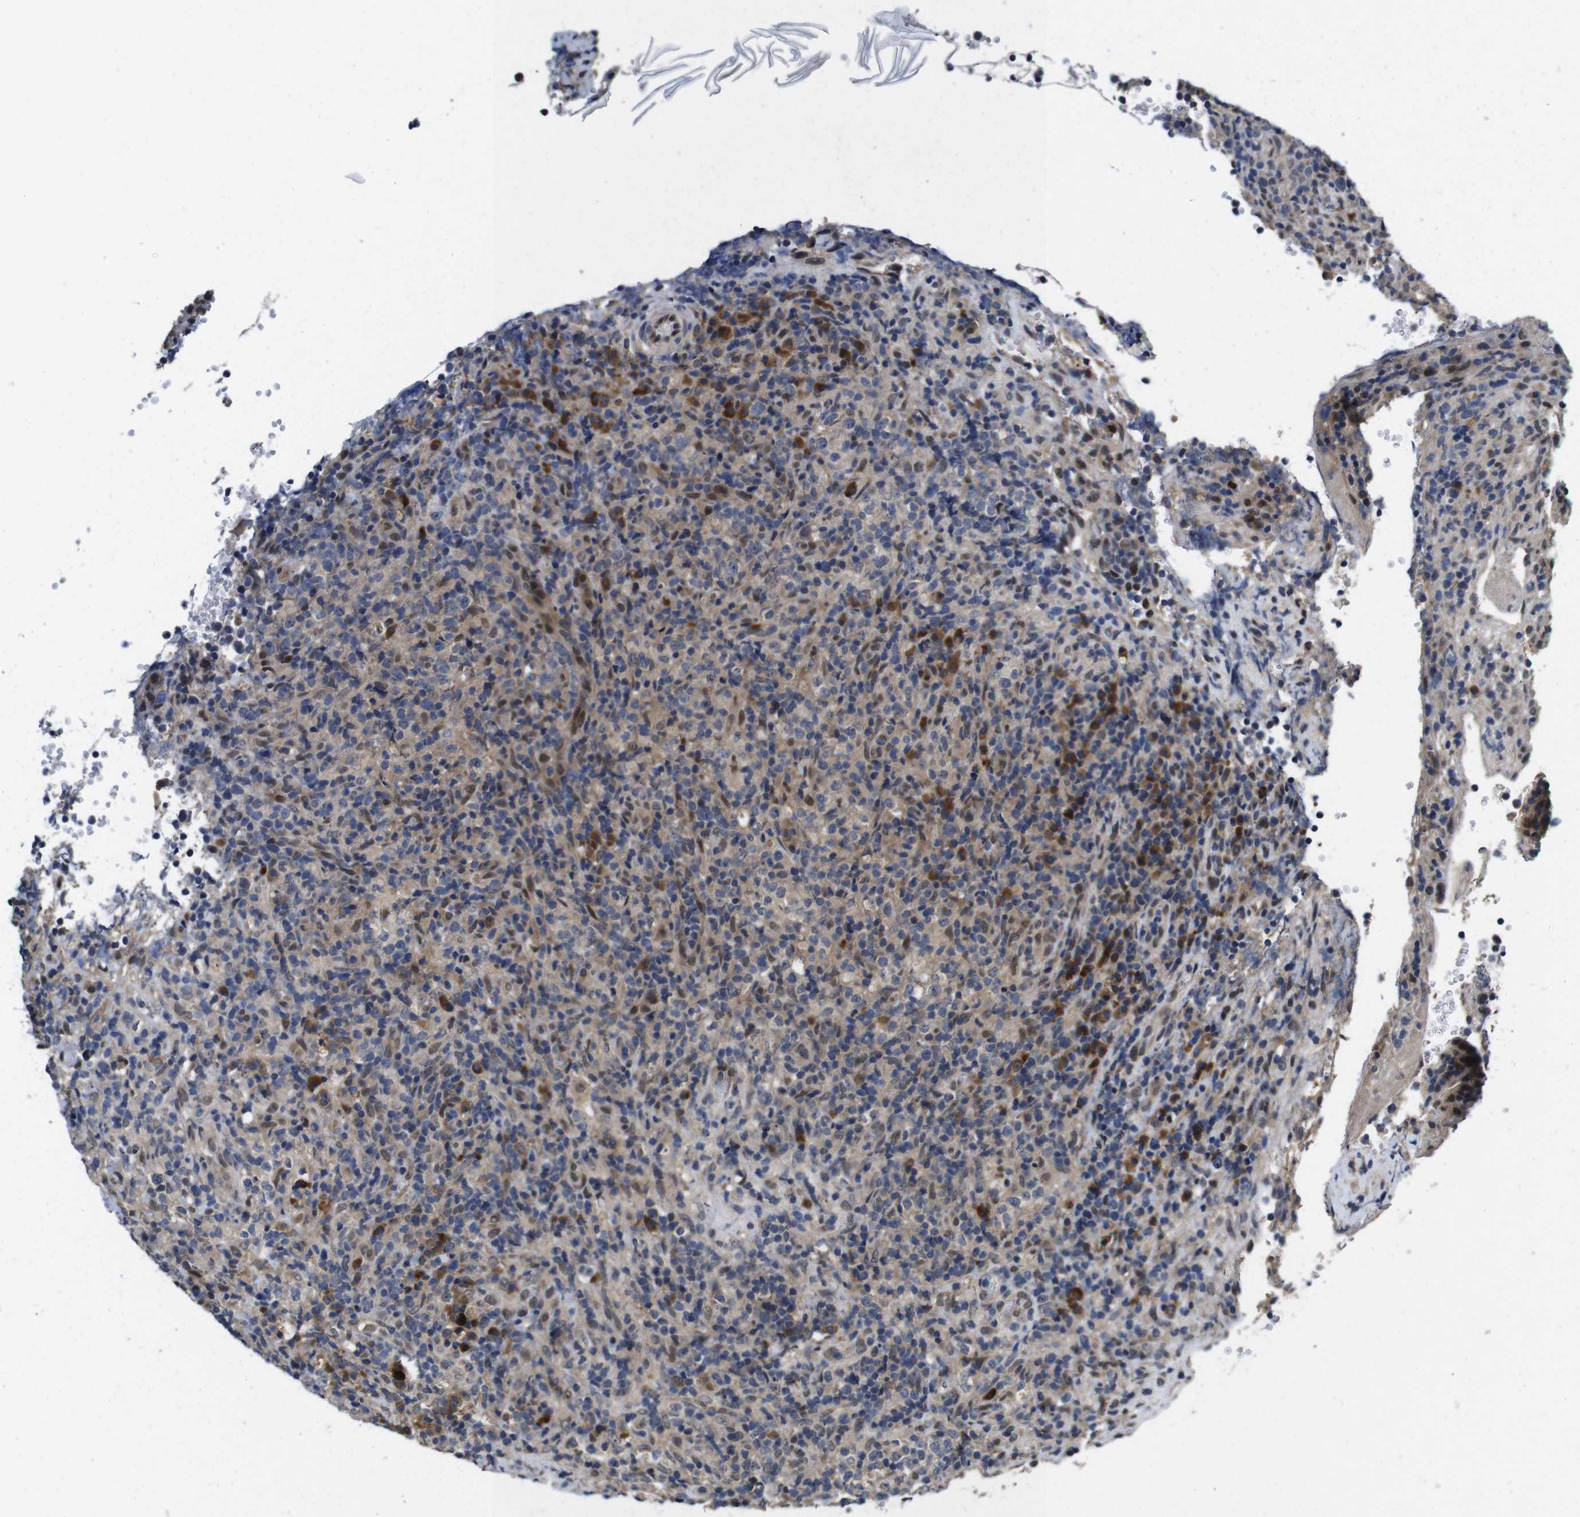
{"staining": {"intensity": "weak", "quantity": ">75%", "location": "cytoplasmic/membranous"}, "tissue": "lymphoma", "cell_type": "Tumor cells", "image_type": "cancer", "snomed": [{"axis": "morphology", "description": "Malignant lymphoma, non-Hodgkin's type, High grade"}, {"axis": "topography", "description": "Lymph node"}], "caption": "Immunohistochemistry (IHC) staining of high-grade malignant lymphoma, non-Hodgkin's type, which shows low levels of weak cytoplasmic/membranous staining in approximately >75% of tumor cells indicating weak cytoplasmic/membranous protein expression. The staining was performed using DAB (brown) for protein detection and nuclei were counterstained in hematoxylin (blue).", "gene": "ZBTB46", "patient": {"sex": "female", "age": 76}}